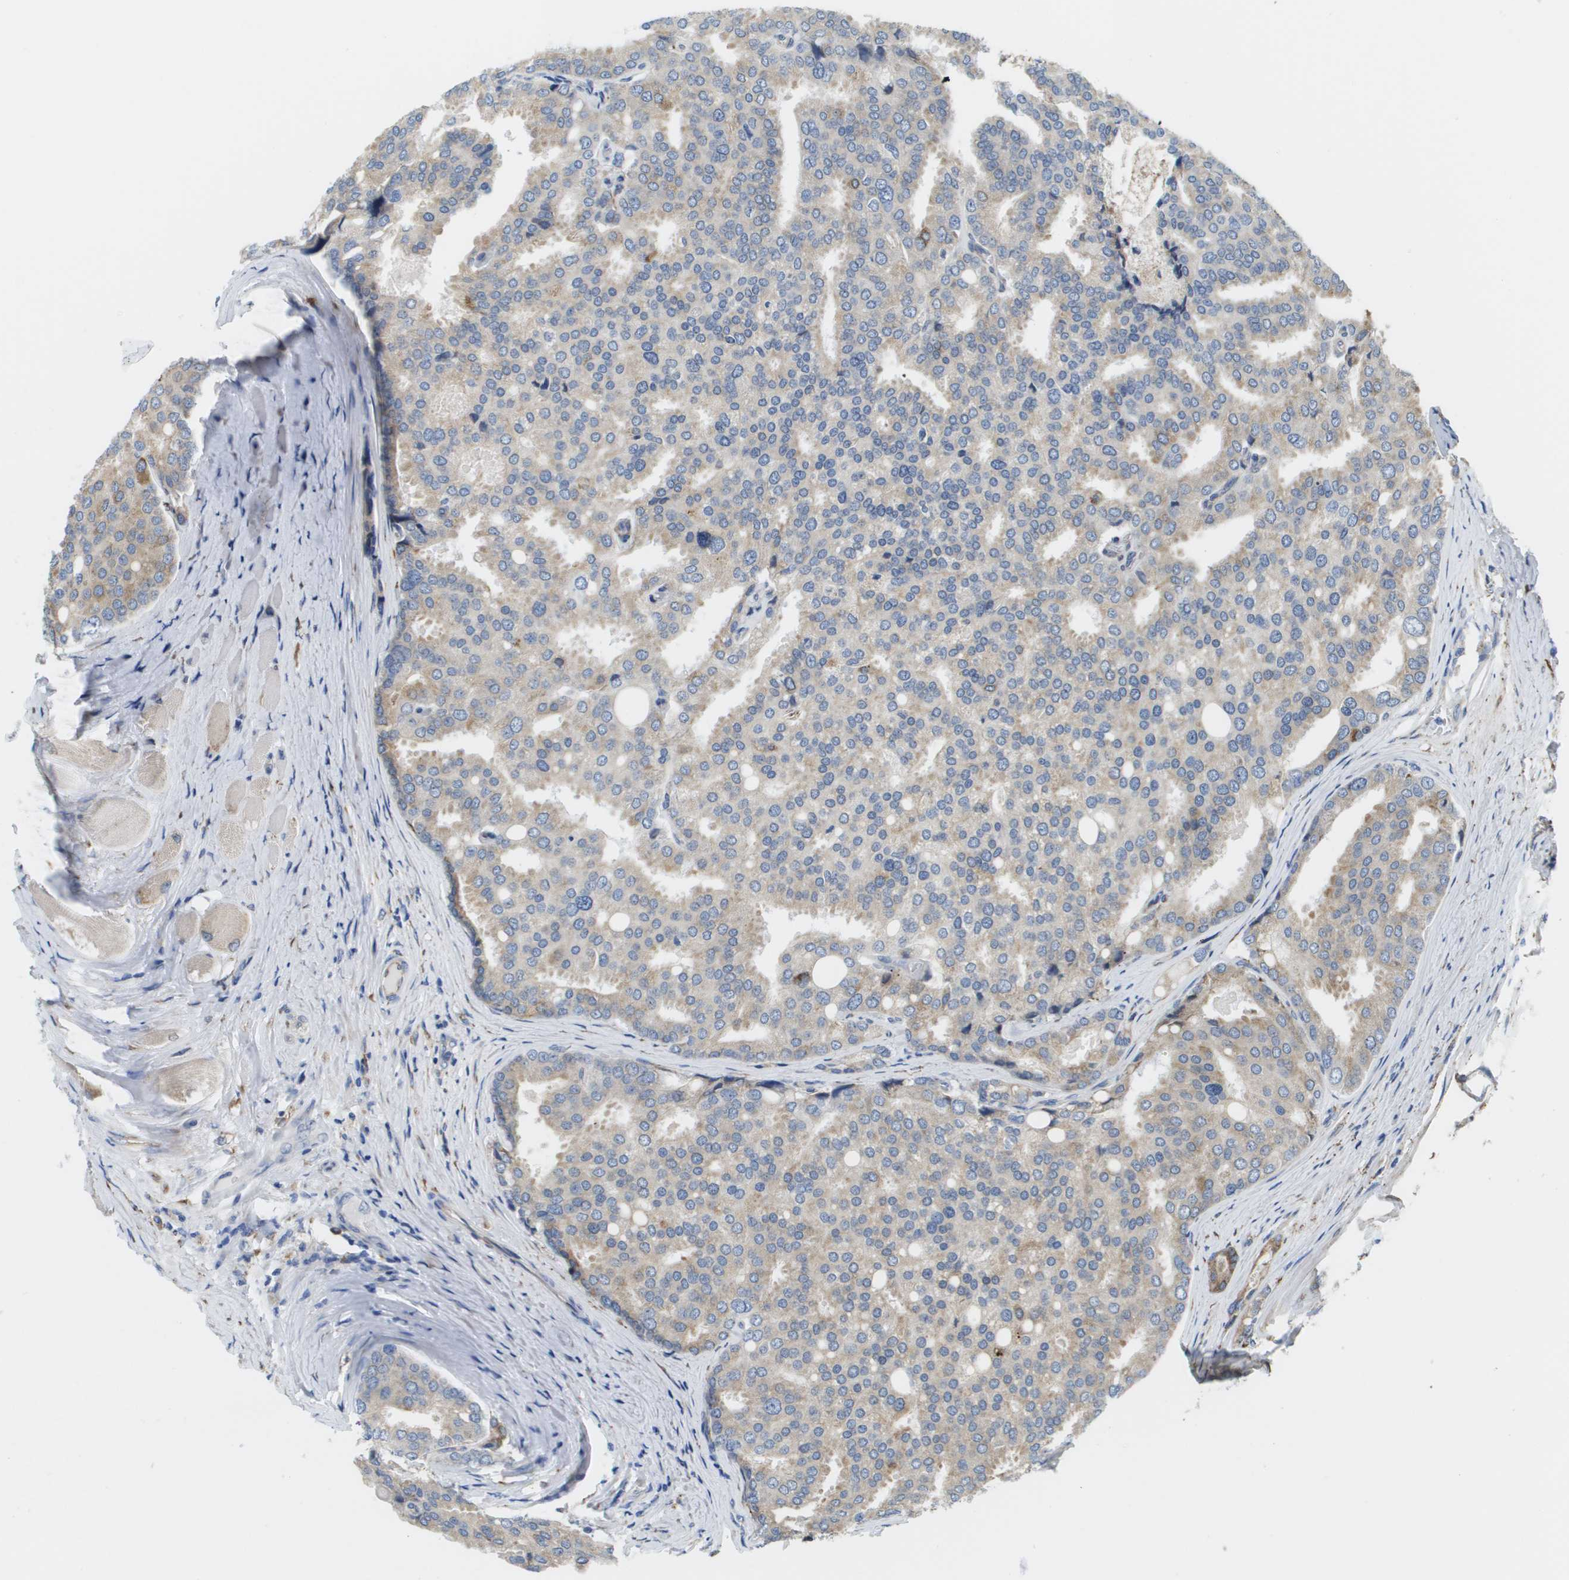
{"staining": {"intensity": "weak", "quantity": "<25%", "location": "cytoplasmic/membranous"}, "tissue": "prostate cancer", "cell_type": "Tumor cells", "image_type": "cancer", "snomed": [{"axis": "morphology", "description": "Adenocarcinoma, High grade"}, {"axis": "topography", "description": "Prostate"}], "caption": "The image displays no significant positivity in tumor cells of adenocarcinoma (high-grade) (prostate). (DAB (3,3'-diaminobenzidine) immunohistochemistry with hematoxylin counter stain).", "gene": "ST3GAL2", "patient": {"sex": "male", "age": 50}}